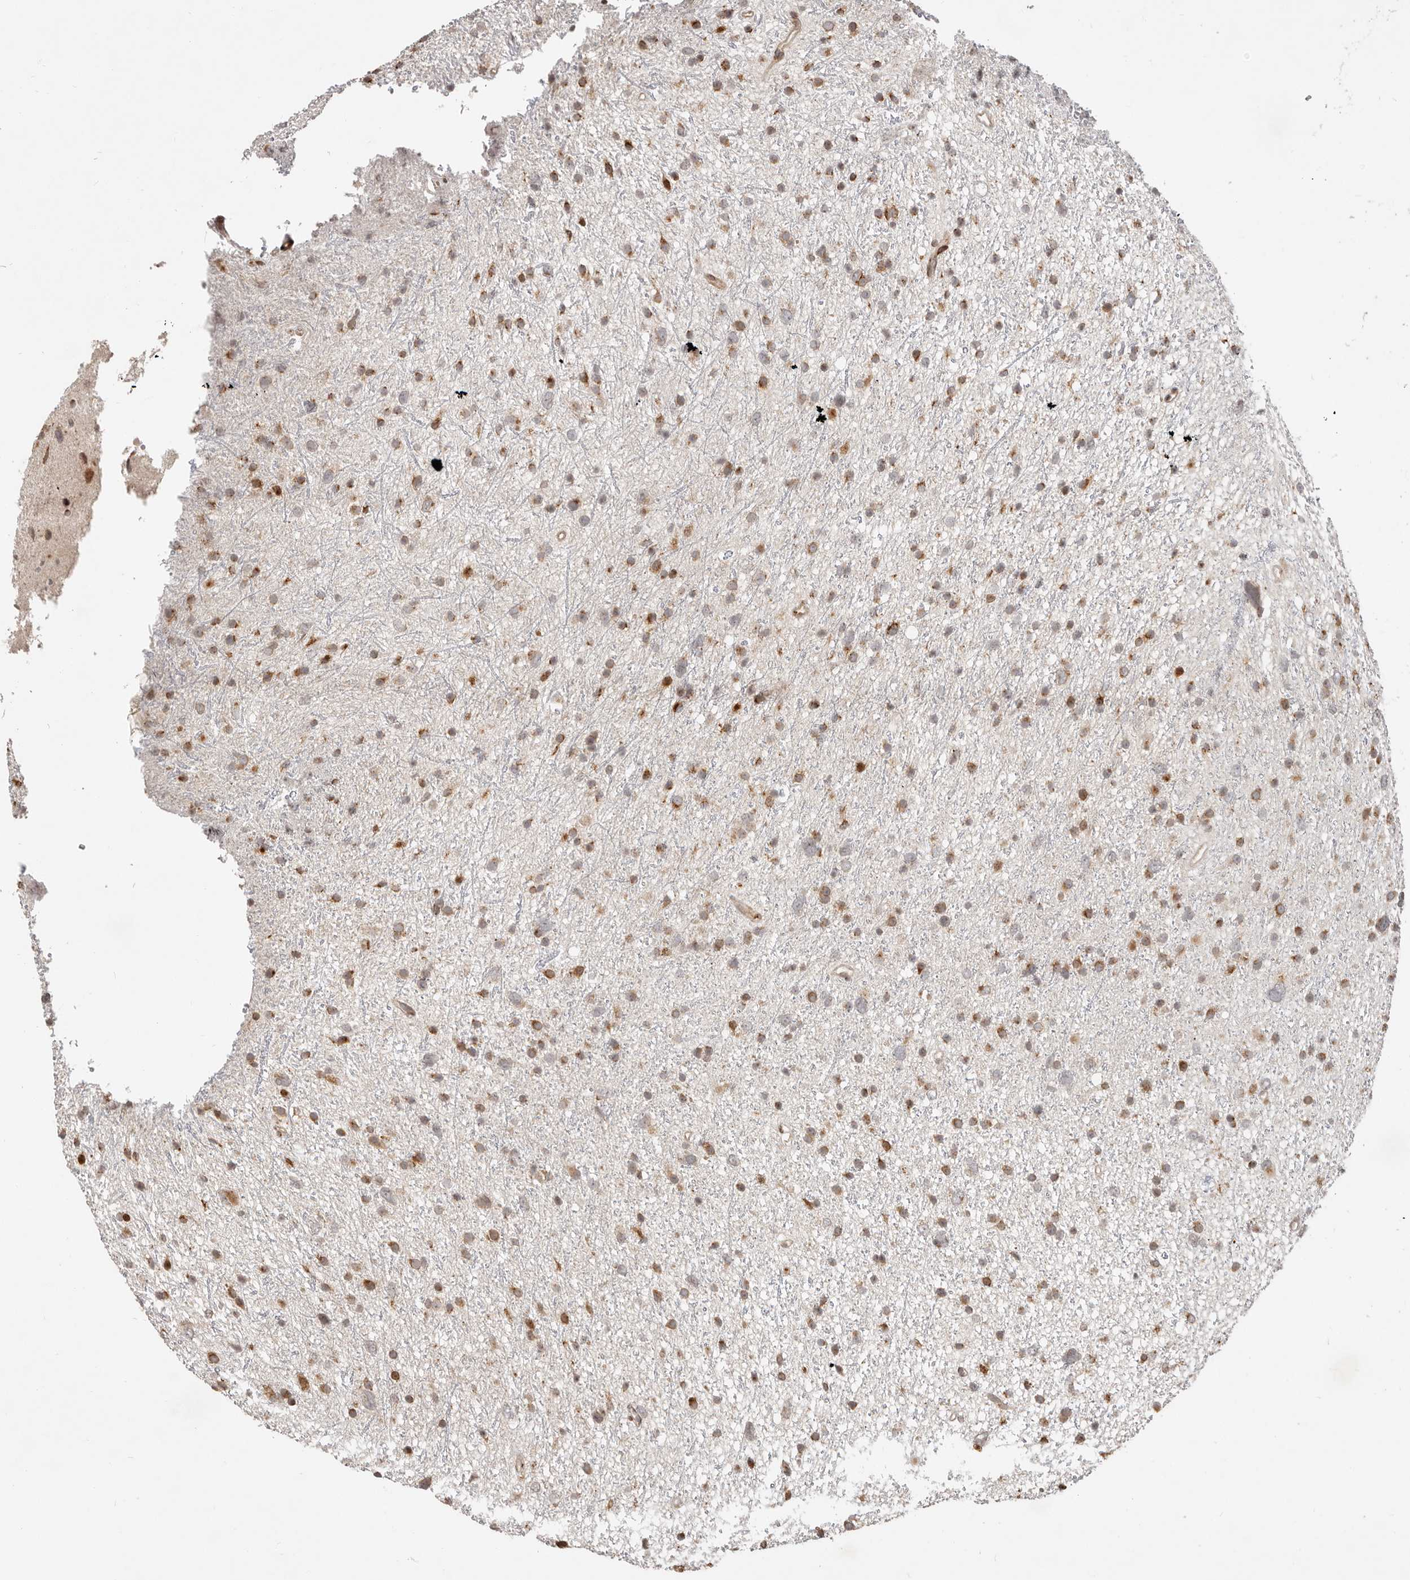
{"staining": {"intensity": "weak", "quantity": "25%-75%", "location": "cytoplasmic/membranous"}, "tissue": "glioma", "cell_type": "Tumor cells", "image_type": "cancer", "snomed": [{"axis": "morphology", "description": "Glioma, malignant, Low grade"}, {"axis": "topography", "description": "Cerebral cortex"}], "caption": "Immunohistochemistry (IHC) of human malignant low-grade glioma shows low levels of weak cytoplasmic/membranous positivity in about 25%-75% of tumor cells.", "gene": "TRIM4", "patient": {"sex": "female", "age": 39}}